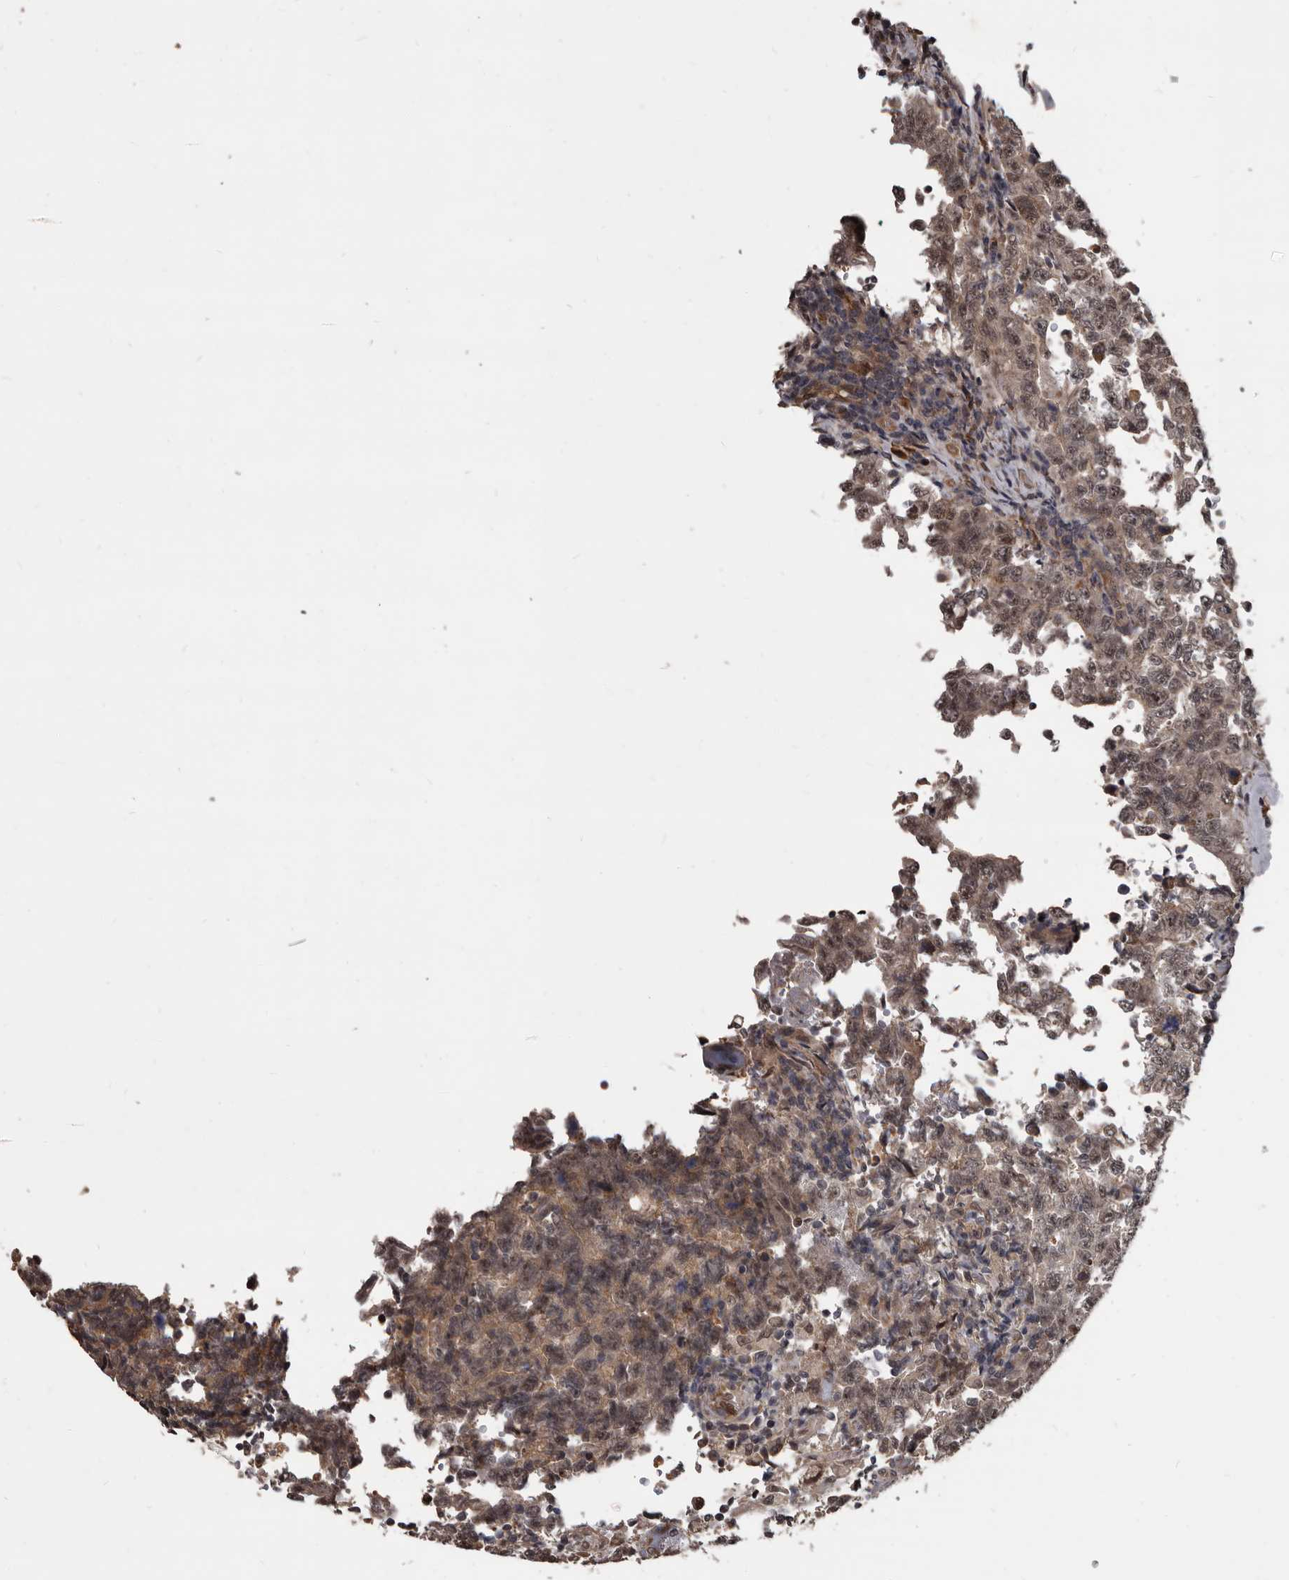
{"staining": {"intensity": "weak", "quantity": ">75%", "location": "cytoplasmic/membranous,nuclear"}, "tissue": "testis cancer", "cell_type": "Tumor cells", "image_type": "cancer", "snomed": [{"axis": "morphology", "description": "Carcinoma, Embryonal, NOS"}, {"axis": "topography", "description": "Testis"}], "caption": "Immunohistochemistry (IHC) (DAB (3,3'-diaminobenzidine)) staining of human testis cancer (embryonal carcinoma) reveals weak cytoplasmic/membranous and nuclear protein positivity in about >75% of tumor cells. The protein is stained brown, and the nuclei are stained in blue (DAB IHC with brightfield microscopy, high magnification).", "gene": "AHR", "patient": {"sex": "male", "age": 26}}